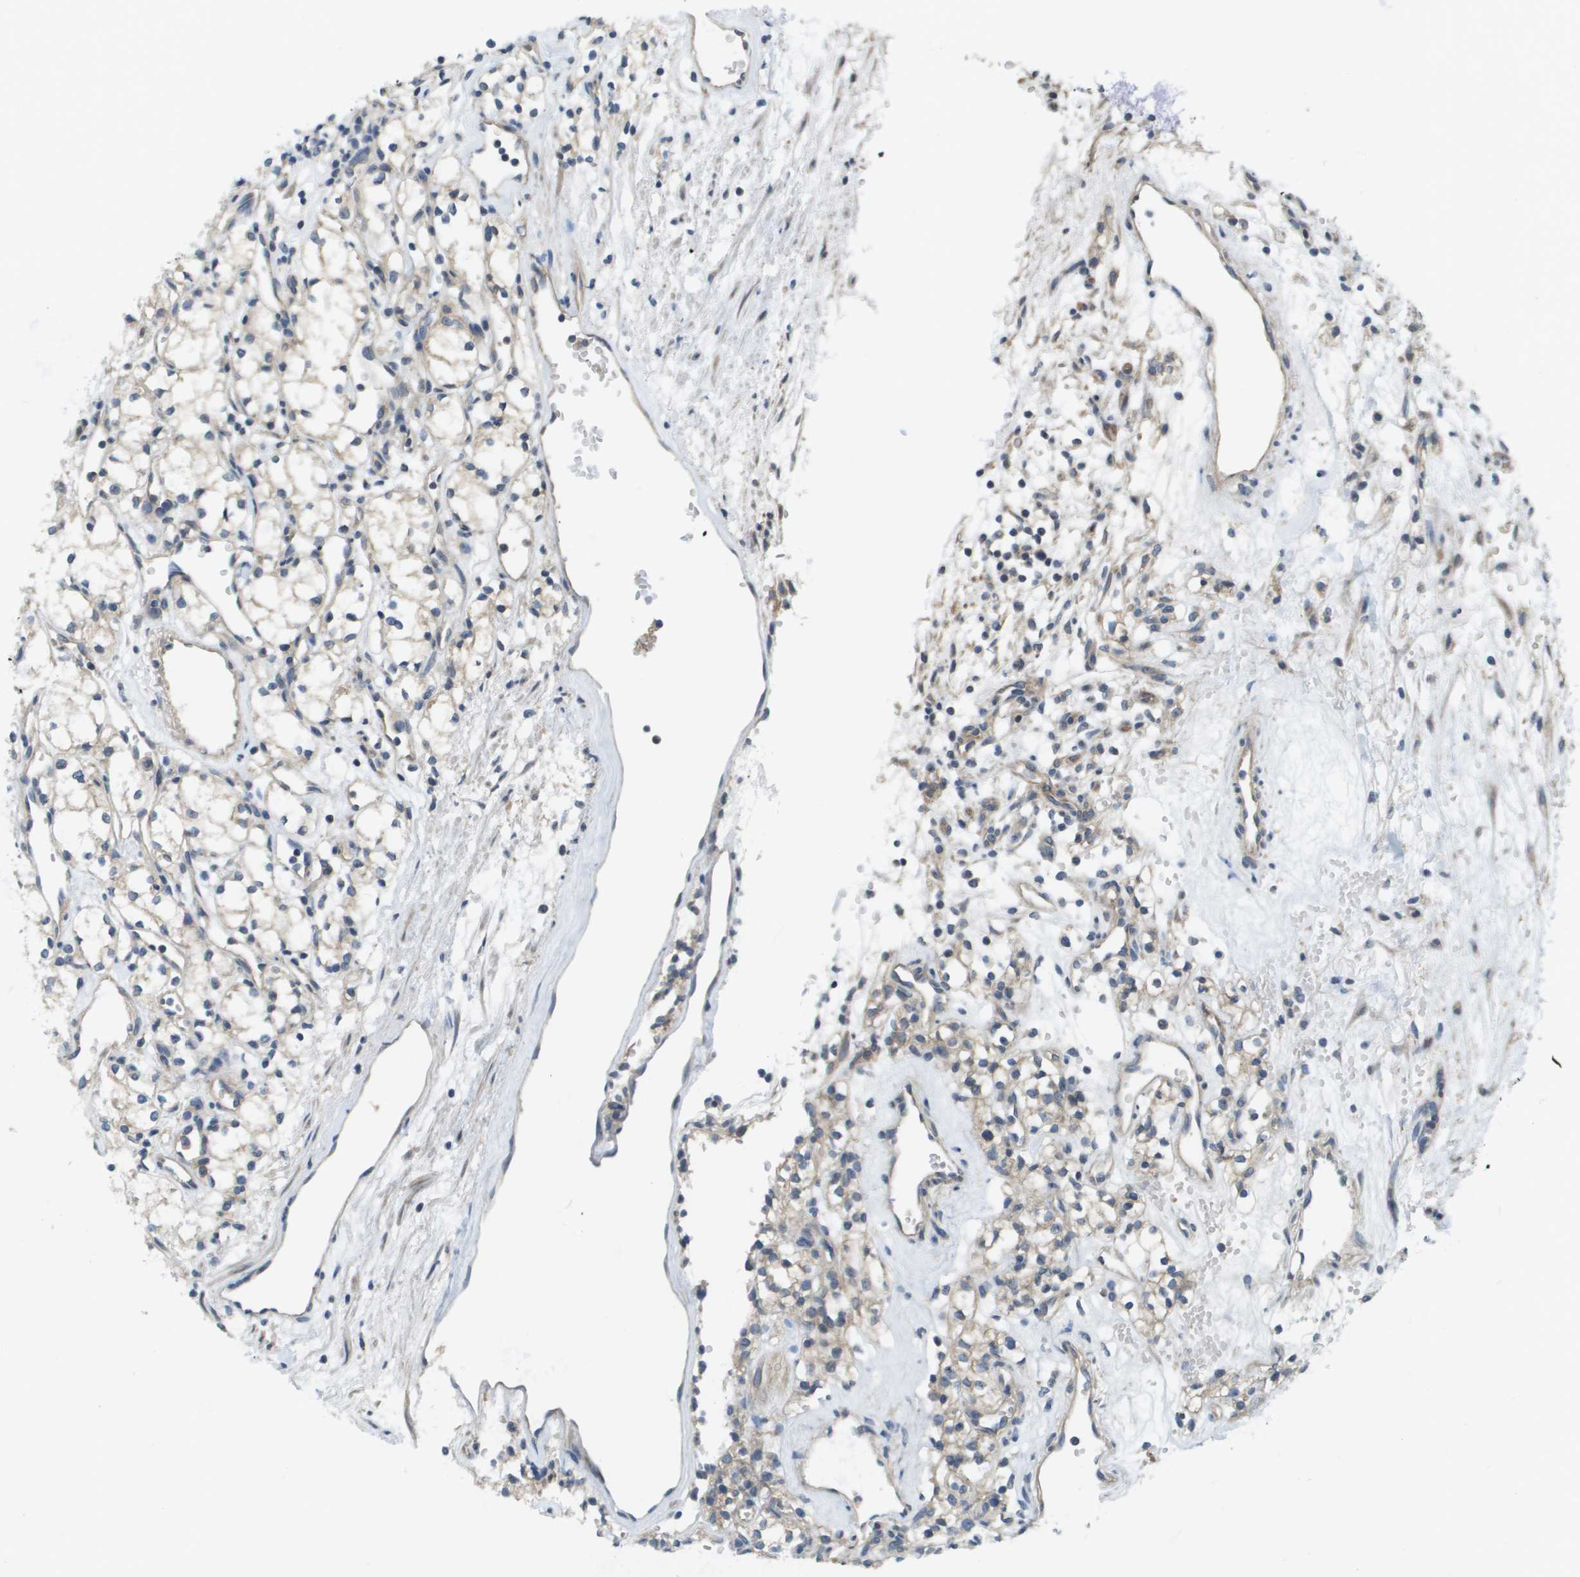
{"staining": {"intensity": "negative", "quantity": "none", "location": "none"}, "tissue": "renal cancer", "cell_type": "Tumor cells", "image_type": "cancer", "snomed": [{"axis": "morphology", "description": "Adenocarcinoma, NOS"}, {"axis": "topography", "description": "Kidney"}], "caption": "The histopathology image exhibits no staining of tumor cells in renal cancer.", "gene": "KRT23", "patient": {"sex": "male", "age": 59}}